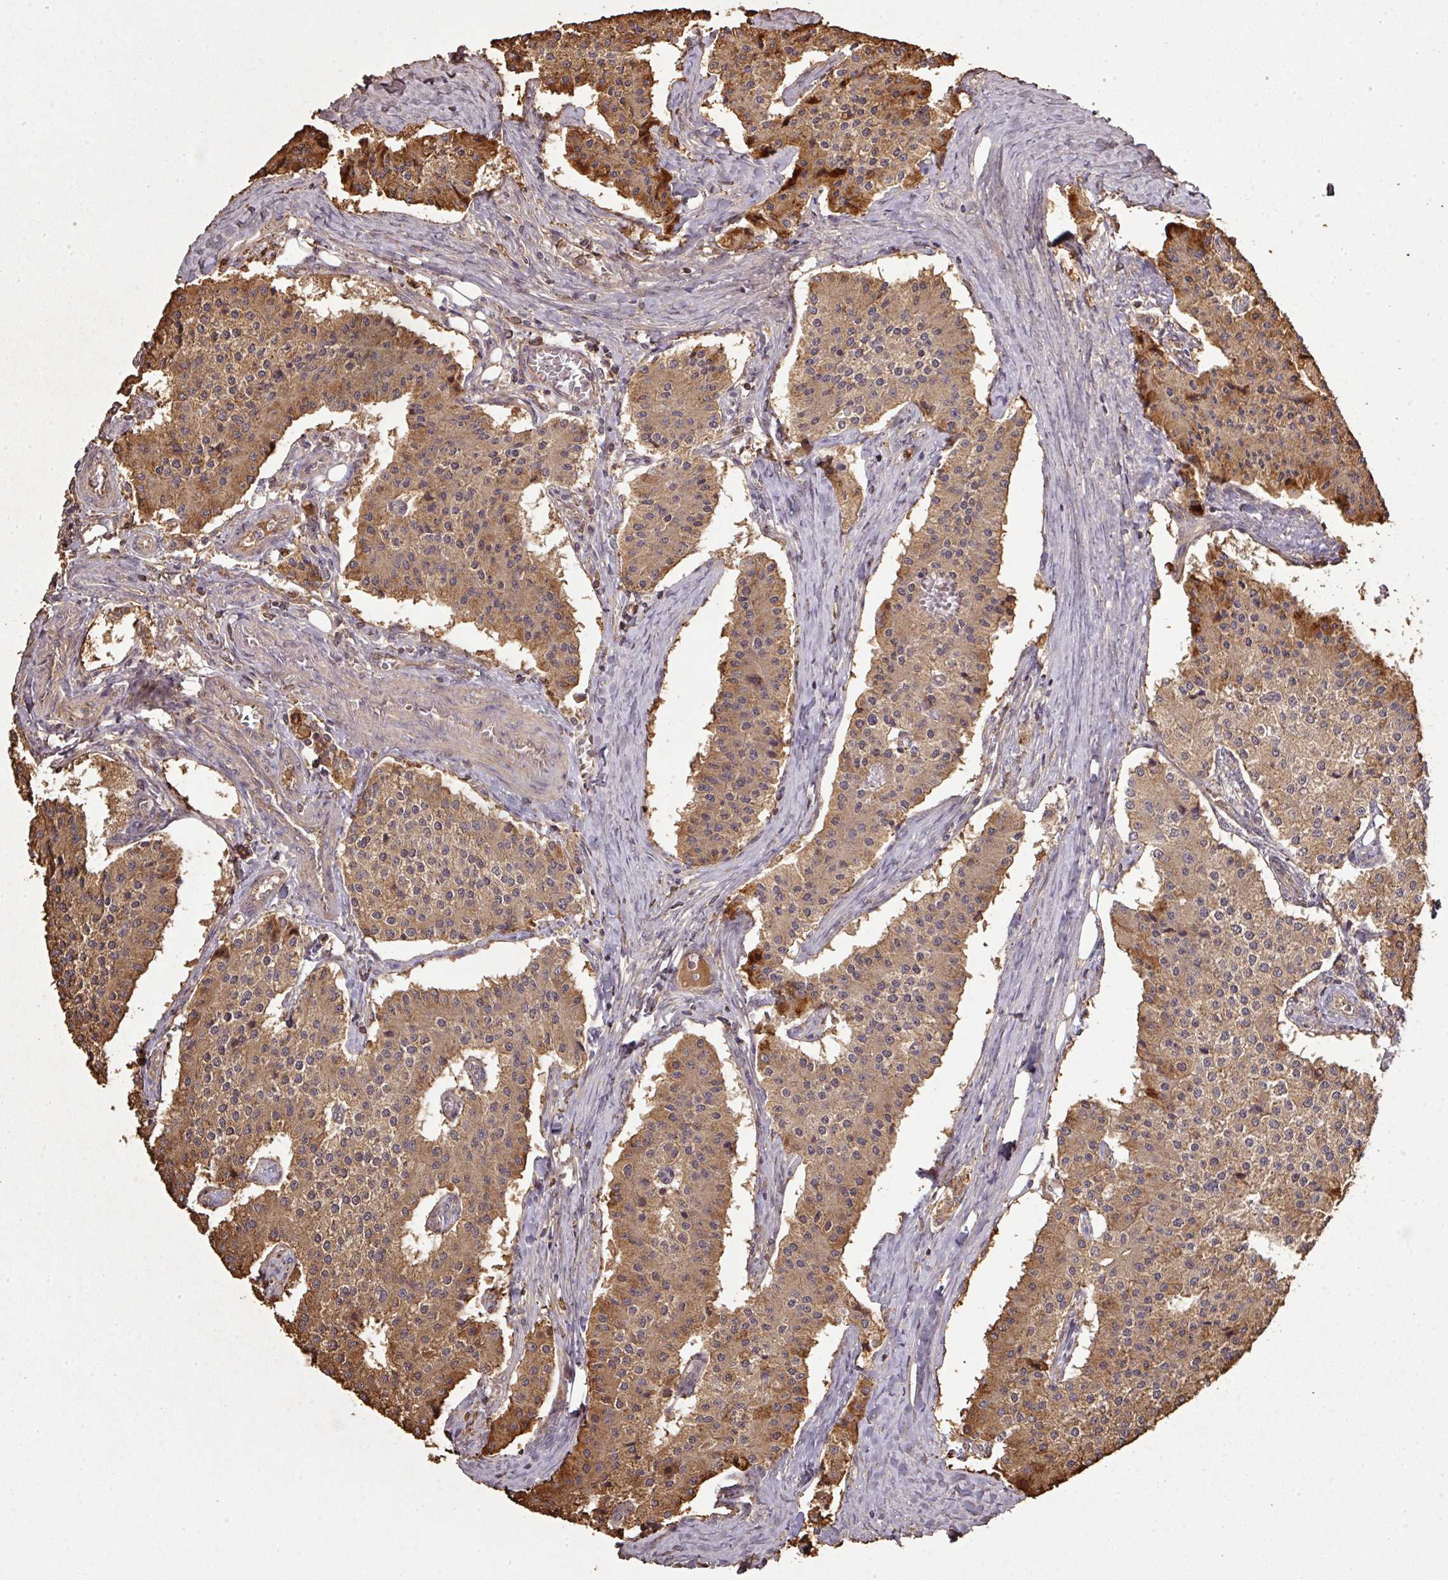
{"staining": {"intensity": "moderate", "quantity": ">75%", "location": "cytoplasmic/membranous"}, "tissue": "carcinoid", "cell_type": "Tumor cells", "image_type": "cancer", "snomed": [{"axis": "morphology", "description": "Carcinoid, malignant, NOS"}, {"axis": "topography", "description": "Colon"}], "caption": "Carcinoid was stained to show a protein in brown. There is medium levels of moderate cytoplasmic/membranous staining in approximately >75% of tumor cells. (DAB IHC with brightfield microscopy, high magnification).", "gene": "ARPIN", "patient": {"sex": "female", "age": 52}}